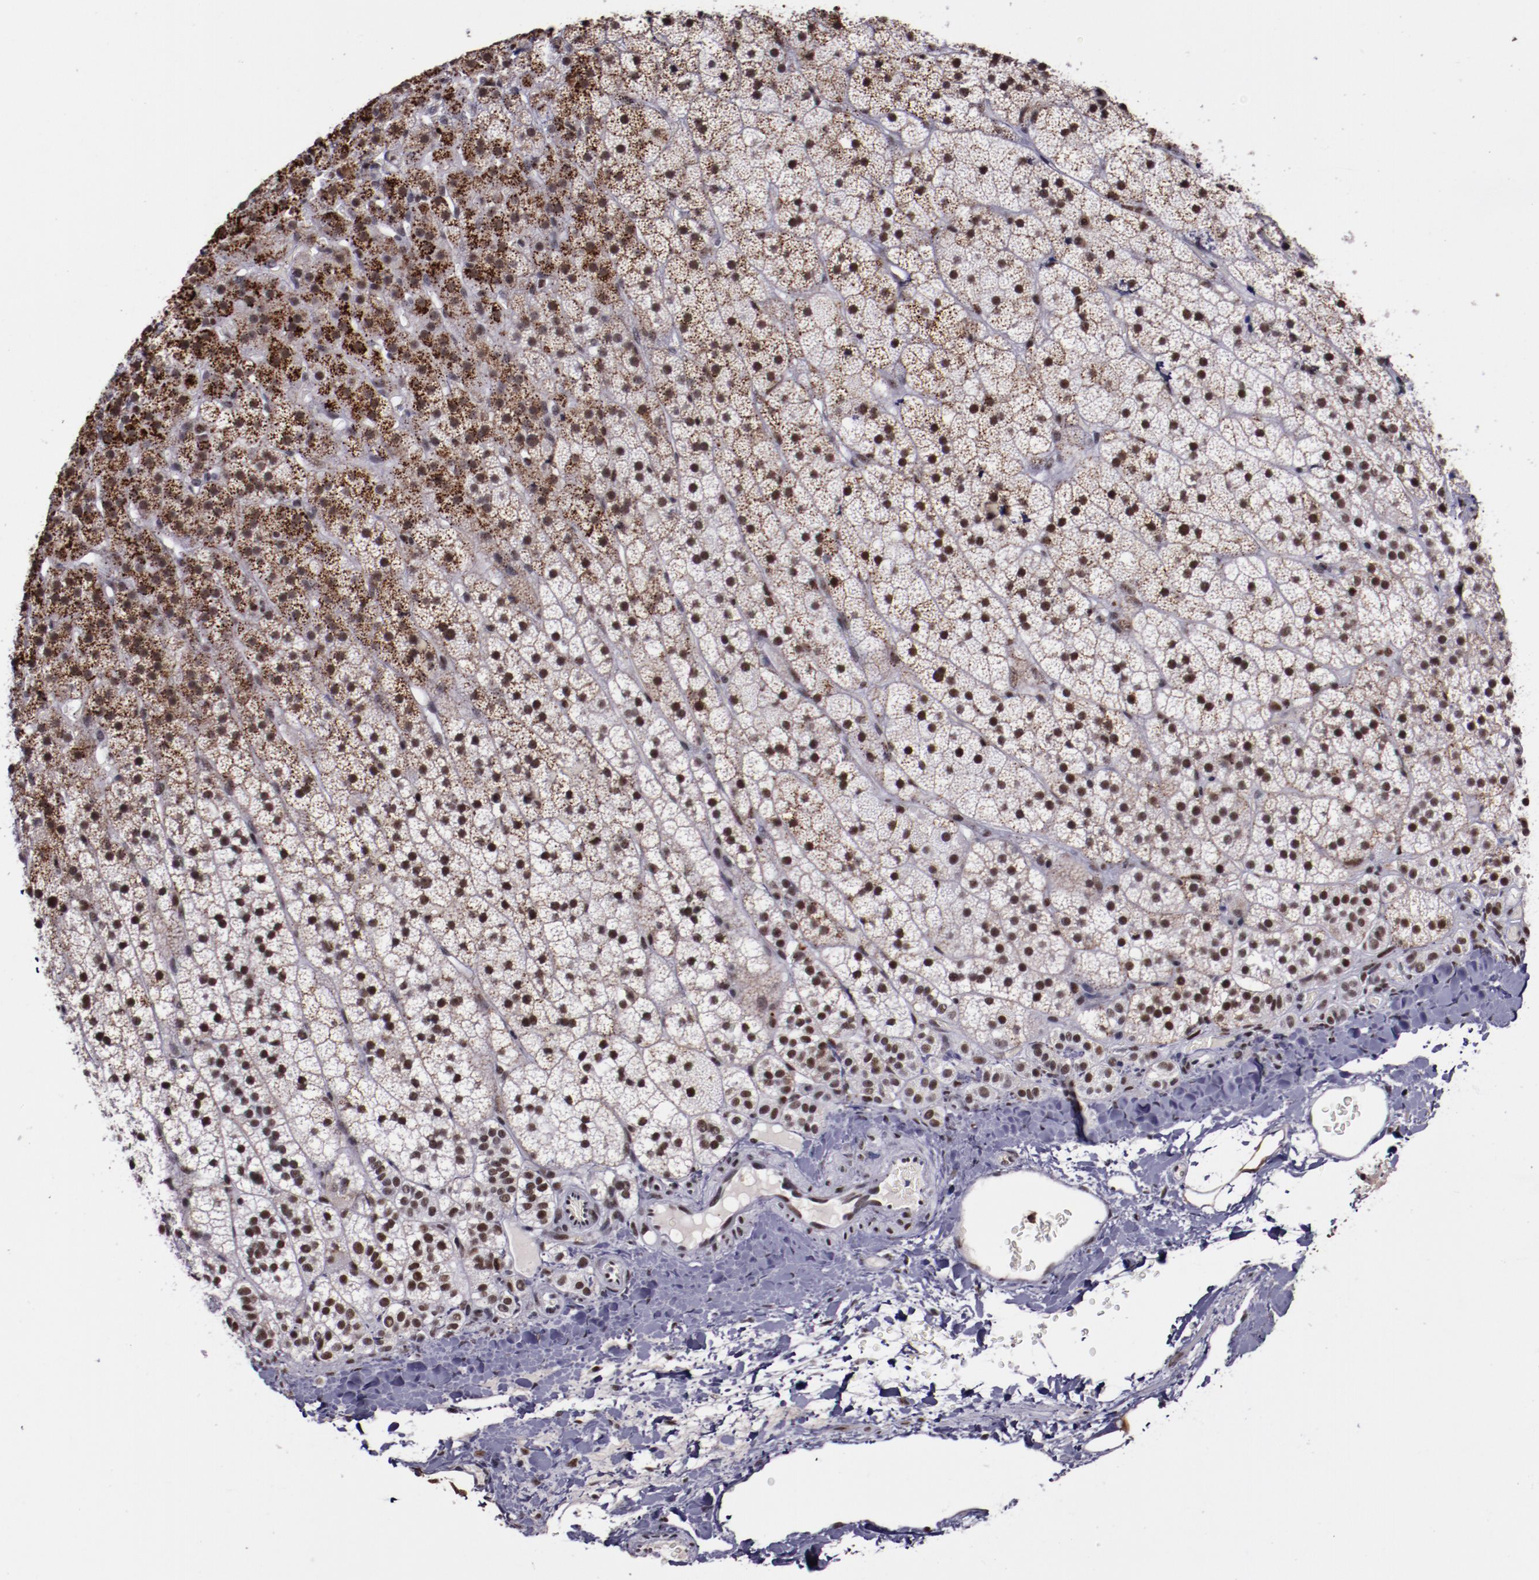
{"staining": {"intensity": "strong", "quantity": "25%-75%", "location": "nuclear"}, "tissue": "adrenal gland", "cell_type": "Glandular cells", "image_type": "normal", "snomed": [{"axis": "morphology", "description": "Normal tissue, NOS"}, {"axis": "topography", "description": "Adrenal gland"}], "caption": "The image reveals staining of benign adrenal gland, revealing strong nuclear protein positivity (brown color) within glandular cells.", "gene": "PPP4R3A", "patient": {"sex": "male", "age": 35}}